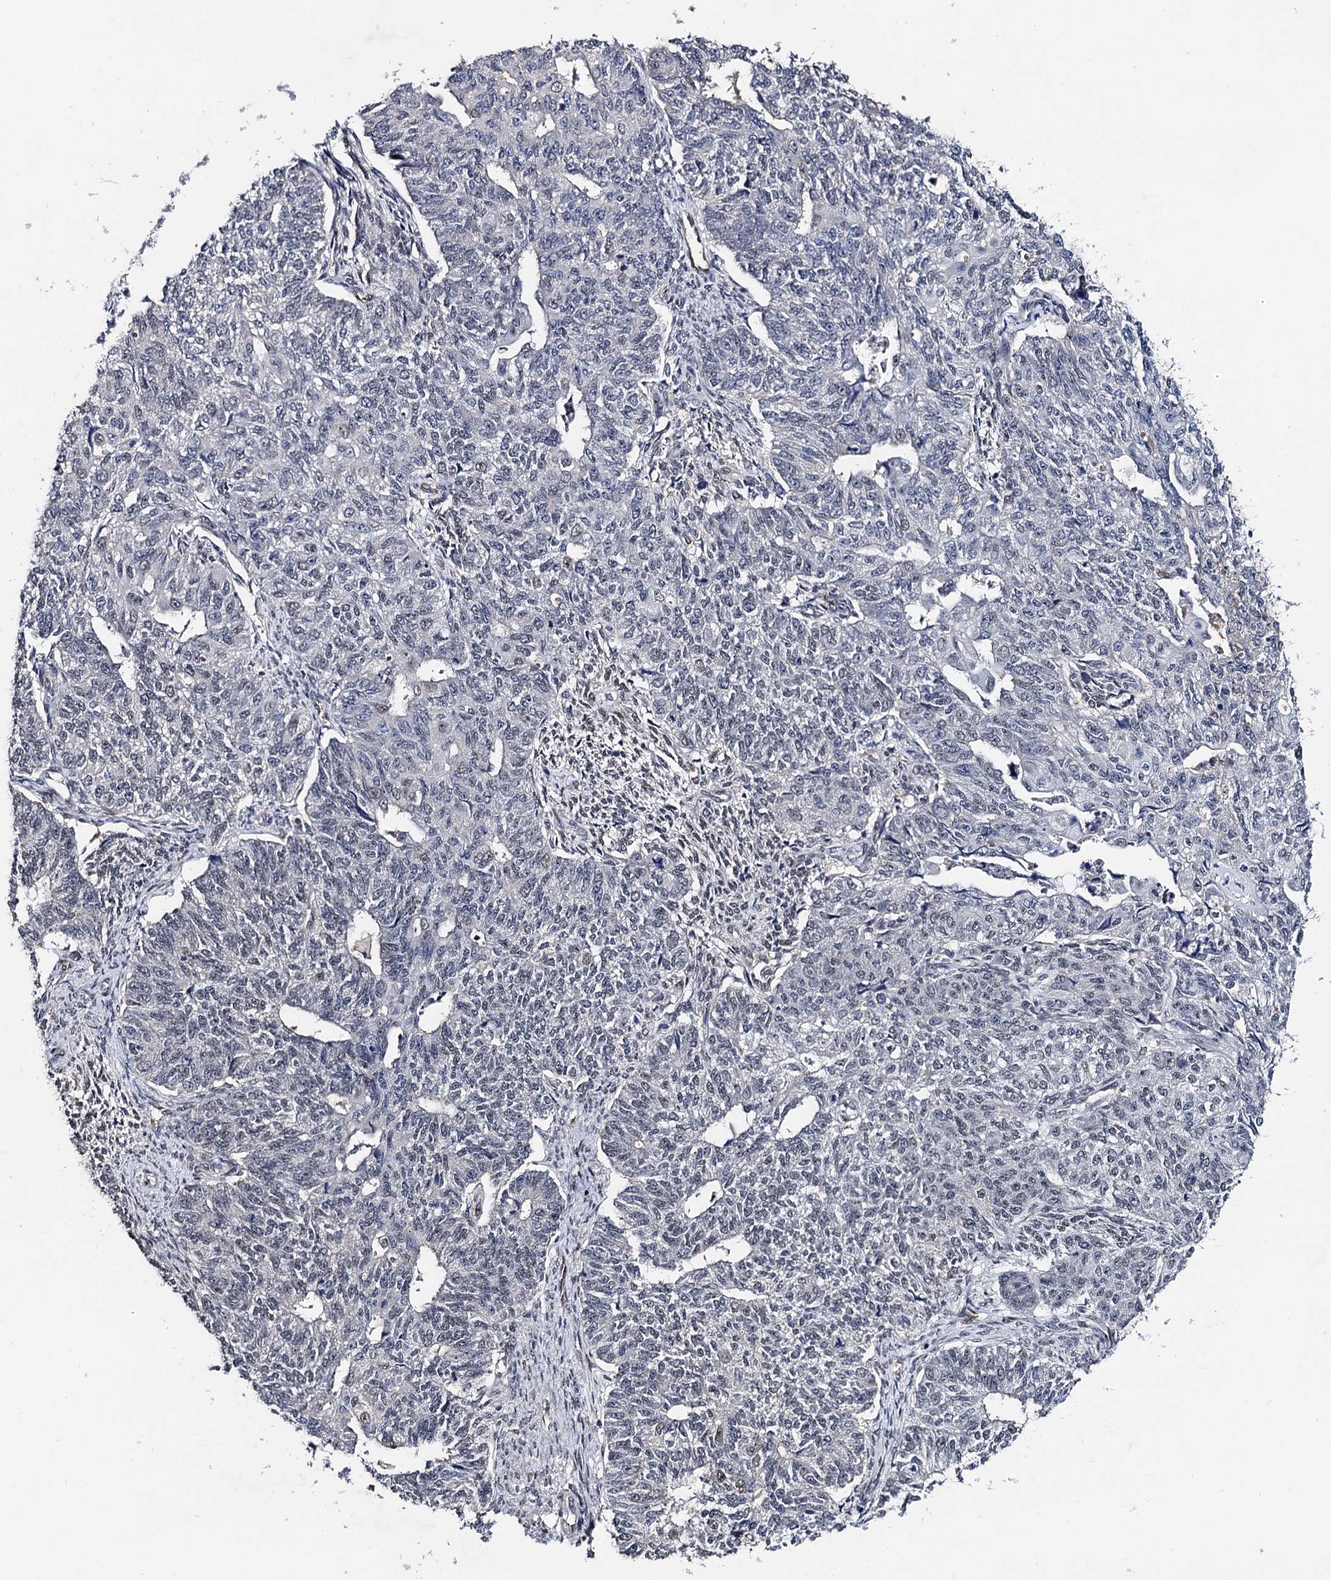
{"staining": {"intensity": "weak", "quantity": "<25%", "location": "nuclear"}, "tissue": "endometrial cancer", "cell_type": "Tumor cells", "image_type": "cancer", "snomed": [{"axis": "morphology", "description": "Adenocarcinoma, NOS"}, {"axis": "topography", "description": "Endometrium"}], "caption": "This is an immunohistochemistry (IHC) micrograph of endometrial adenocarcinoma. There is no staining in tumor cells.", "gene": "PPTC7", "patient": {"sex": "female", "age": 32}}